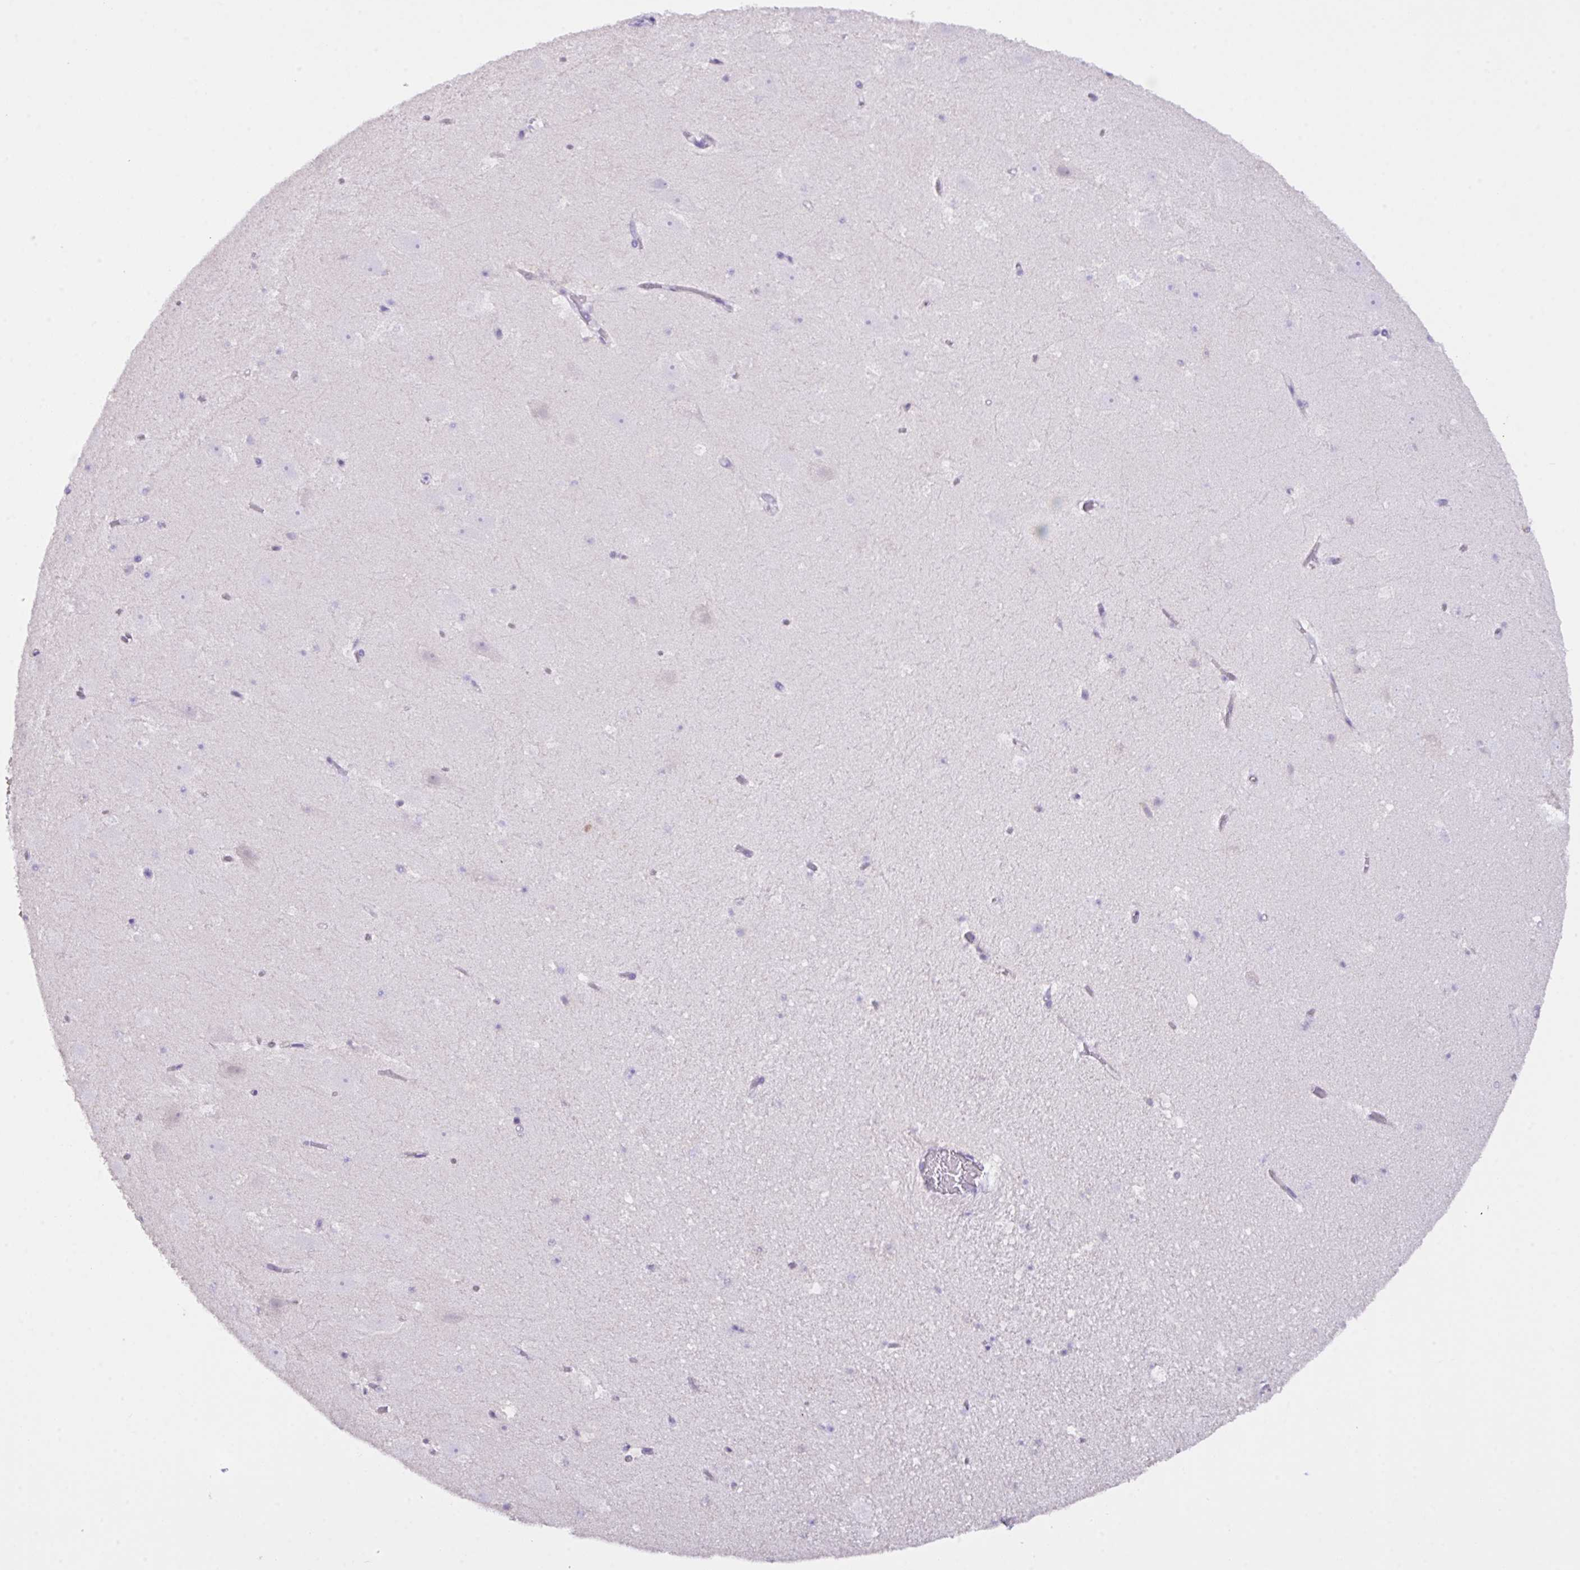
{"staining": {"intensity": "negative", "quantity": "none", "location": "none"}, "tissue": "hippocampus", "cell_type": "Glial cells", "image_type": "normal", "snomed": [{"axis": "morphology", "description": "Normal tissue, NOS"}, {"axis": "topography", "description": "Hippocampus"}], "caption": "The image demonstrates no significant staining in glial cells of hippocampus.", "gene": "CST11", "patient": {"sex": "female", "age": 42}}